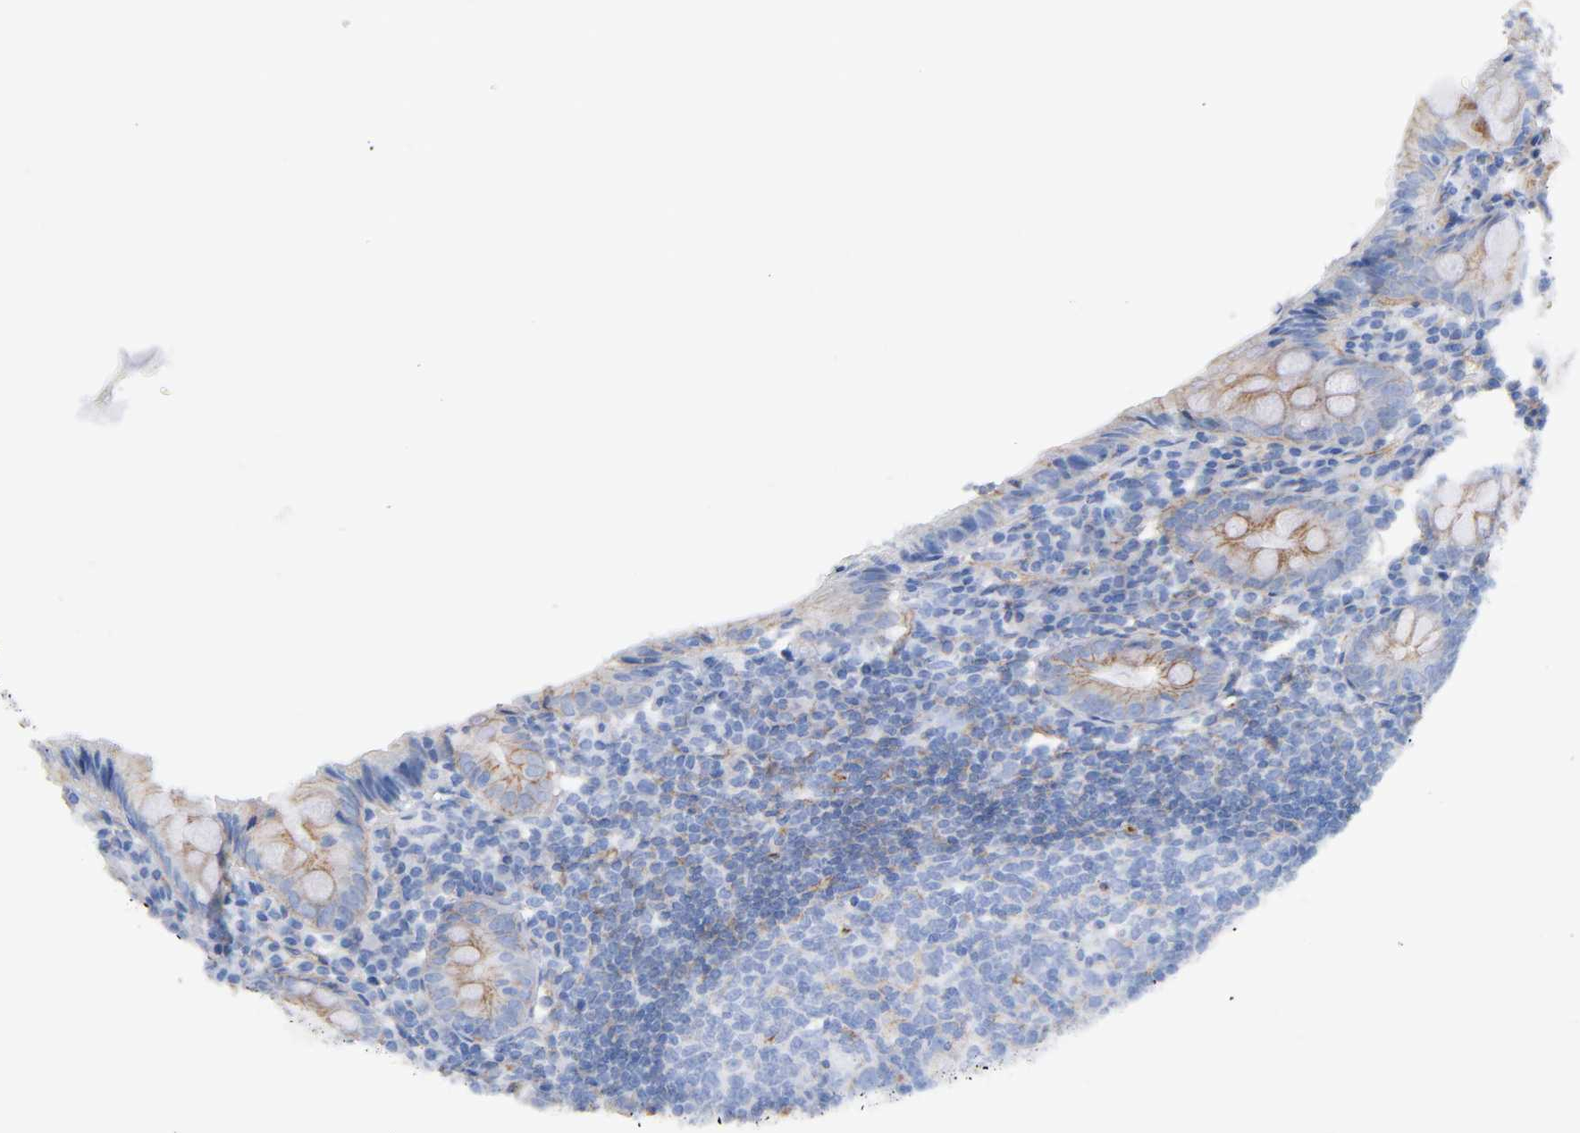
{"staining": {"intensity": "weak", "quantity": "25%-75%", "location": "cytoplasmic/membranous"}, "tissue": "appendix", "cell_type": "Glandular cells", "image_type": "normal", "snomed": [{"axis": "morphology", "description": "Normal tissue, NOS"}, {"axis": "topography", "description": "Appendix"}], "caption": "Immunohistochemical staining of normal appendix shows low levels of weak cytoplasmic/membranous positivity in approximately 25%-75% of glandular cells.", "gene": "SPTAN1", "patient": {"sex": "female", "age": 10}}